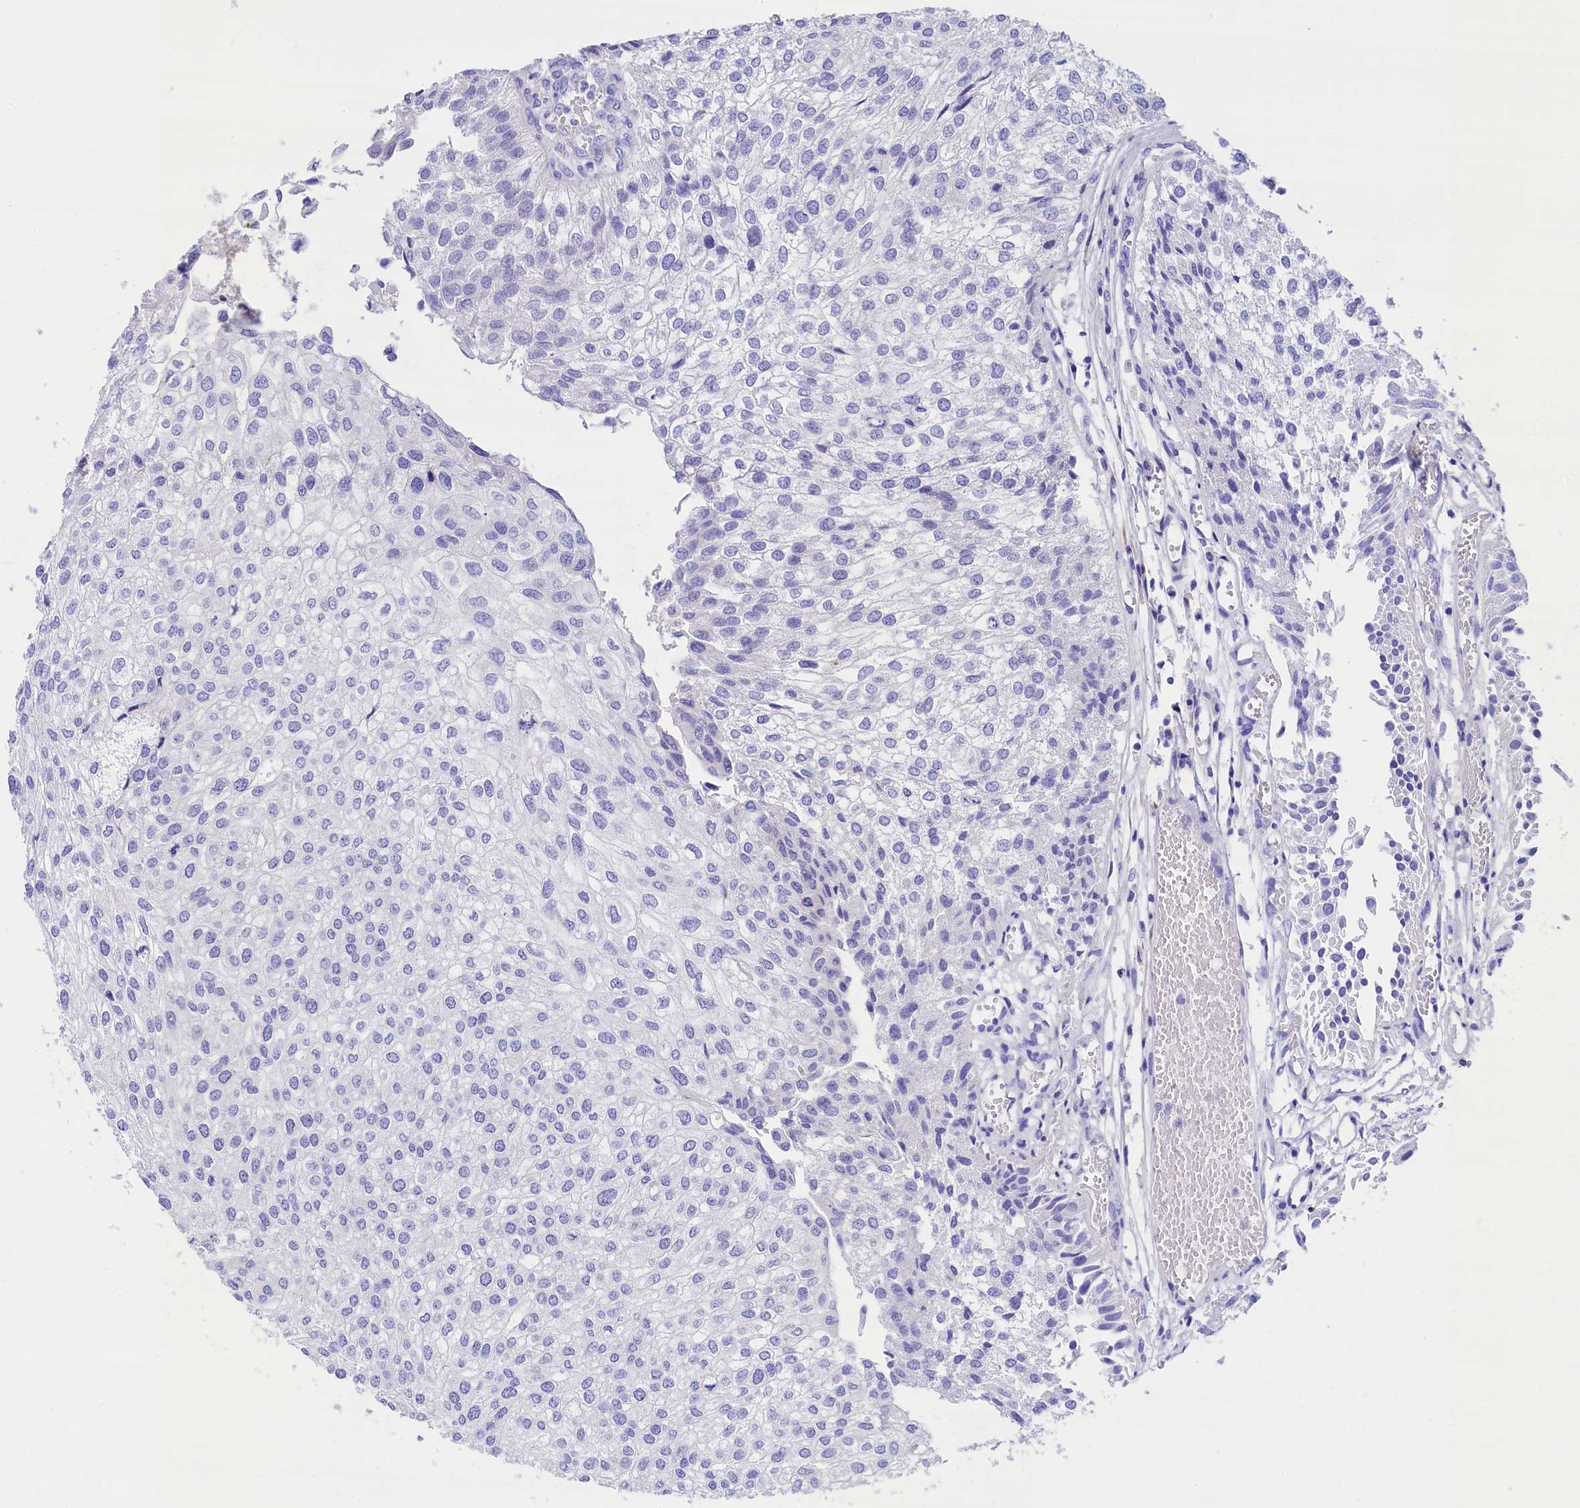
{"staining": {"intensity": "negative", "quantity": "none", "location": "none"}, "tissue": "urothelial cancer", "cell_type": "Tumor cells", "image_type": "cancer", "snomed": [{"axis": "morphology", "description": "Urothelial carcinoma, Low grade"}, {"axis": "topography", "description": "Urinary bladder"}], "caption": "Immunohistochemistry histopathology image of urothelial carcinoma (low-grade) stained for a protein (brown), which reveals no positivity in tumor cells.", "gene": "RBP3", "patient": {"sex": "female", "age": 89}}